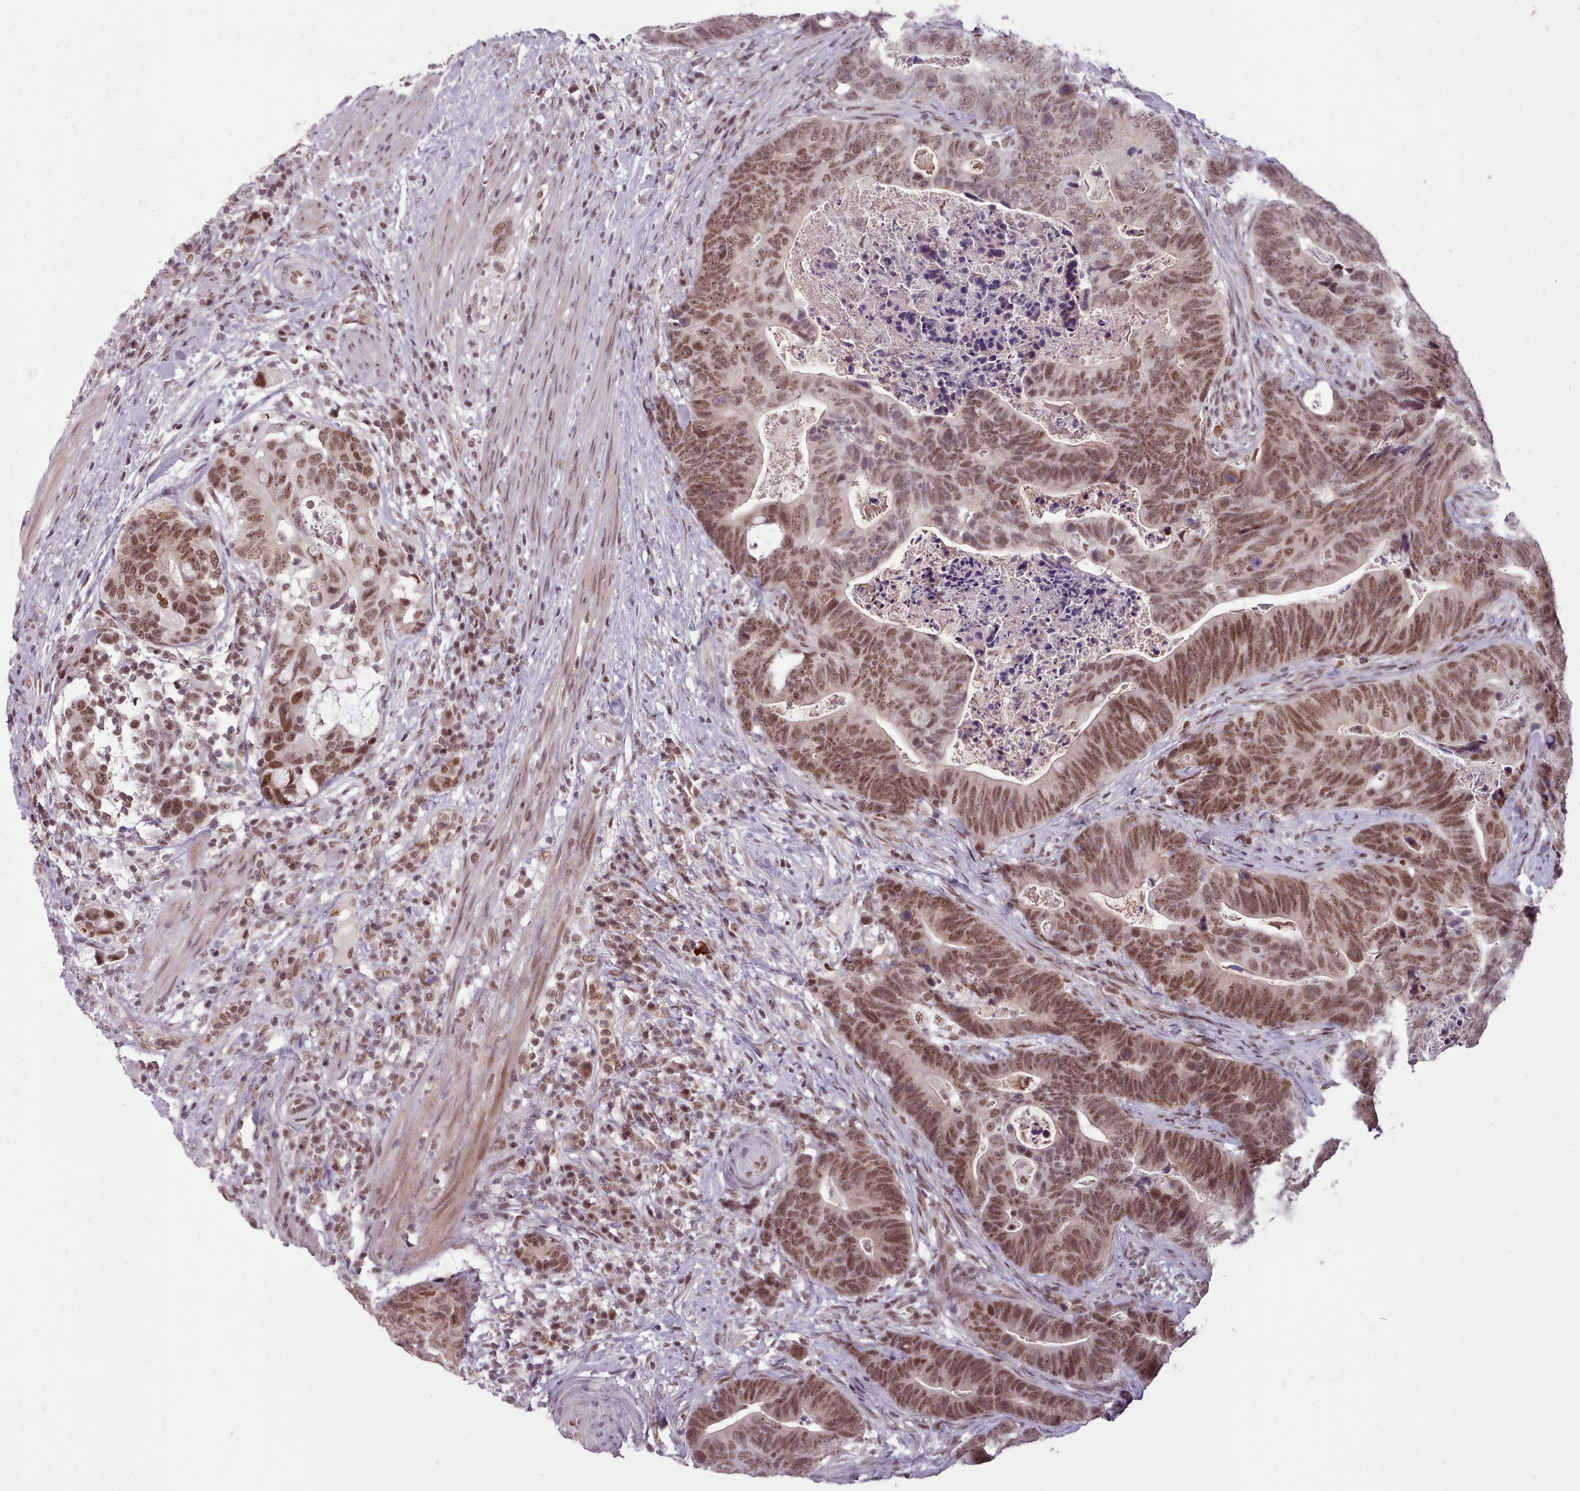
{"staining": {"intensity": "strong", "quantity": ">75%", "location": "nuclear"}, "tissue": "colorectal cancer", "cell_type": "Tumor cells", "image_type": "cancer", "snomed": [{"axis": "morphology", "description": "Adenocarcinoma, NOS"}, {"axis": "topography", "description": "Colon"}], "caption": "Protein expression analysis of human colorectal cancer reveals strong nuclear staining in approximately >75% of tumor cells.", "gene": "SRSF9", "patient": {"sex": "female", "age": 82}}